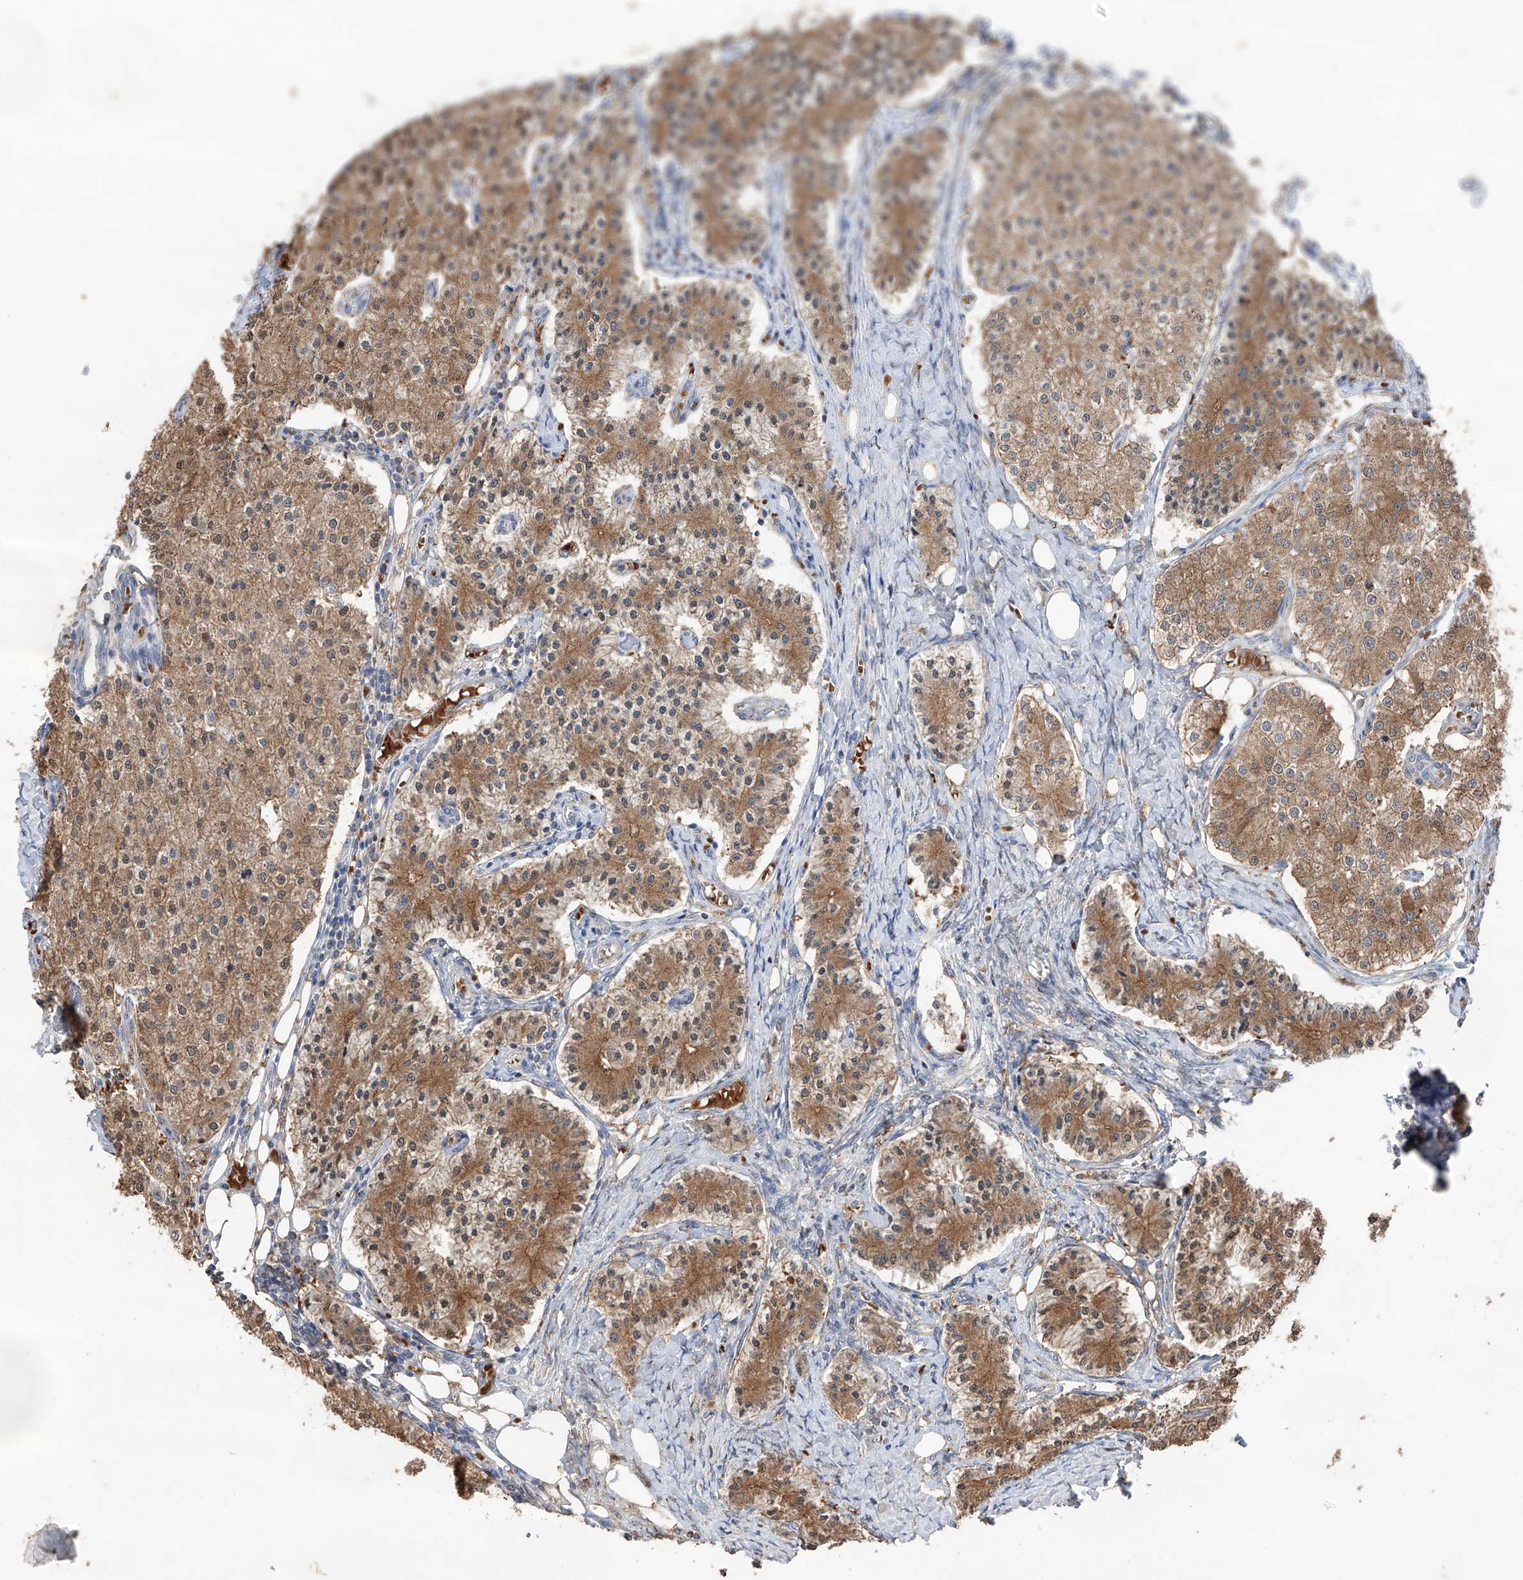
{"staining": {"intensity": "moderate", "quantity": ">75%", "location": "cytoplasmic/membranous"}, "tissue": "carcinoid", "cell_type": "Tumor cells", "image_type": "cancer", "snomed": [{"axis": "morphology", "description": "Carcinoid, malignant, NOS"}, {"axis": "topography", "description": "Colon"}], "caption": "Immunohistochemical staining of human carcinoid shows medium levels of moderate cytoplasmic/membranous positivity in approximately >75% of tumor cells.", "gene": "EDN1", "patient": {"sex": "female", "age": 52}}